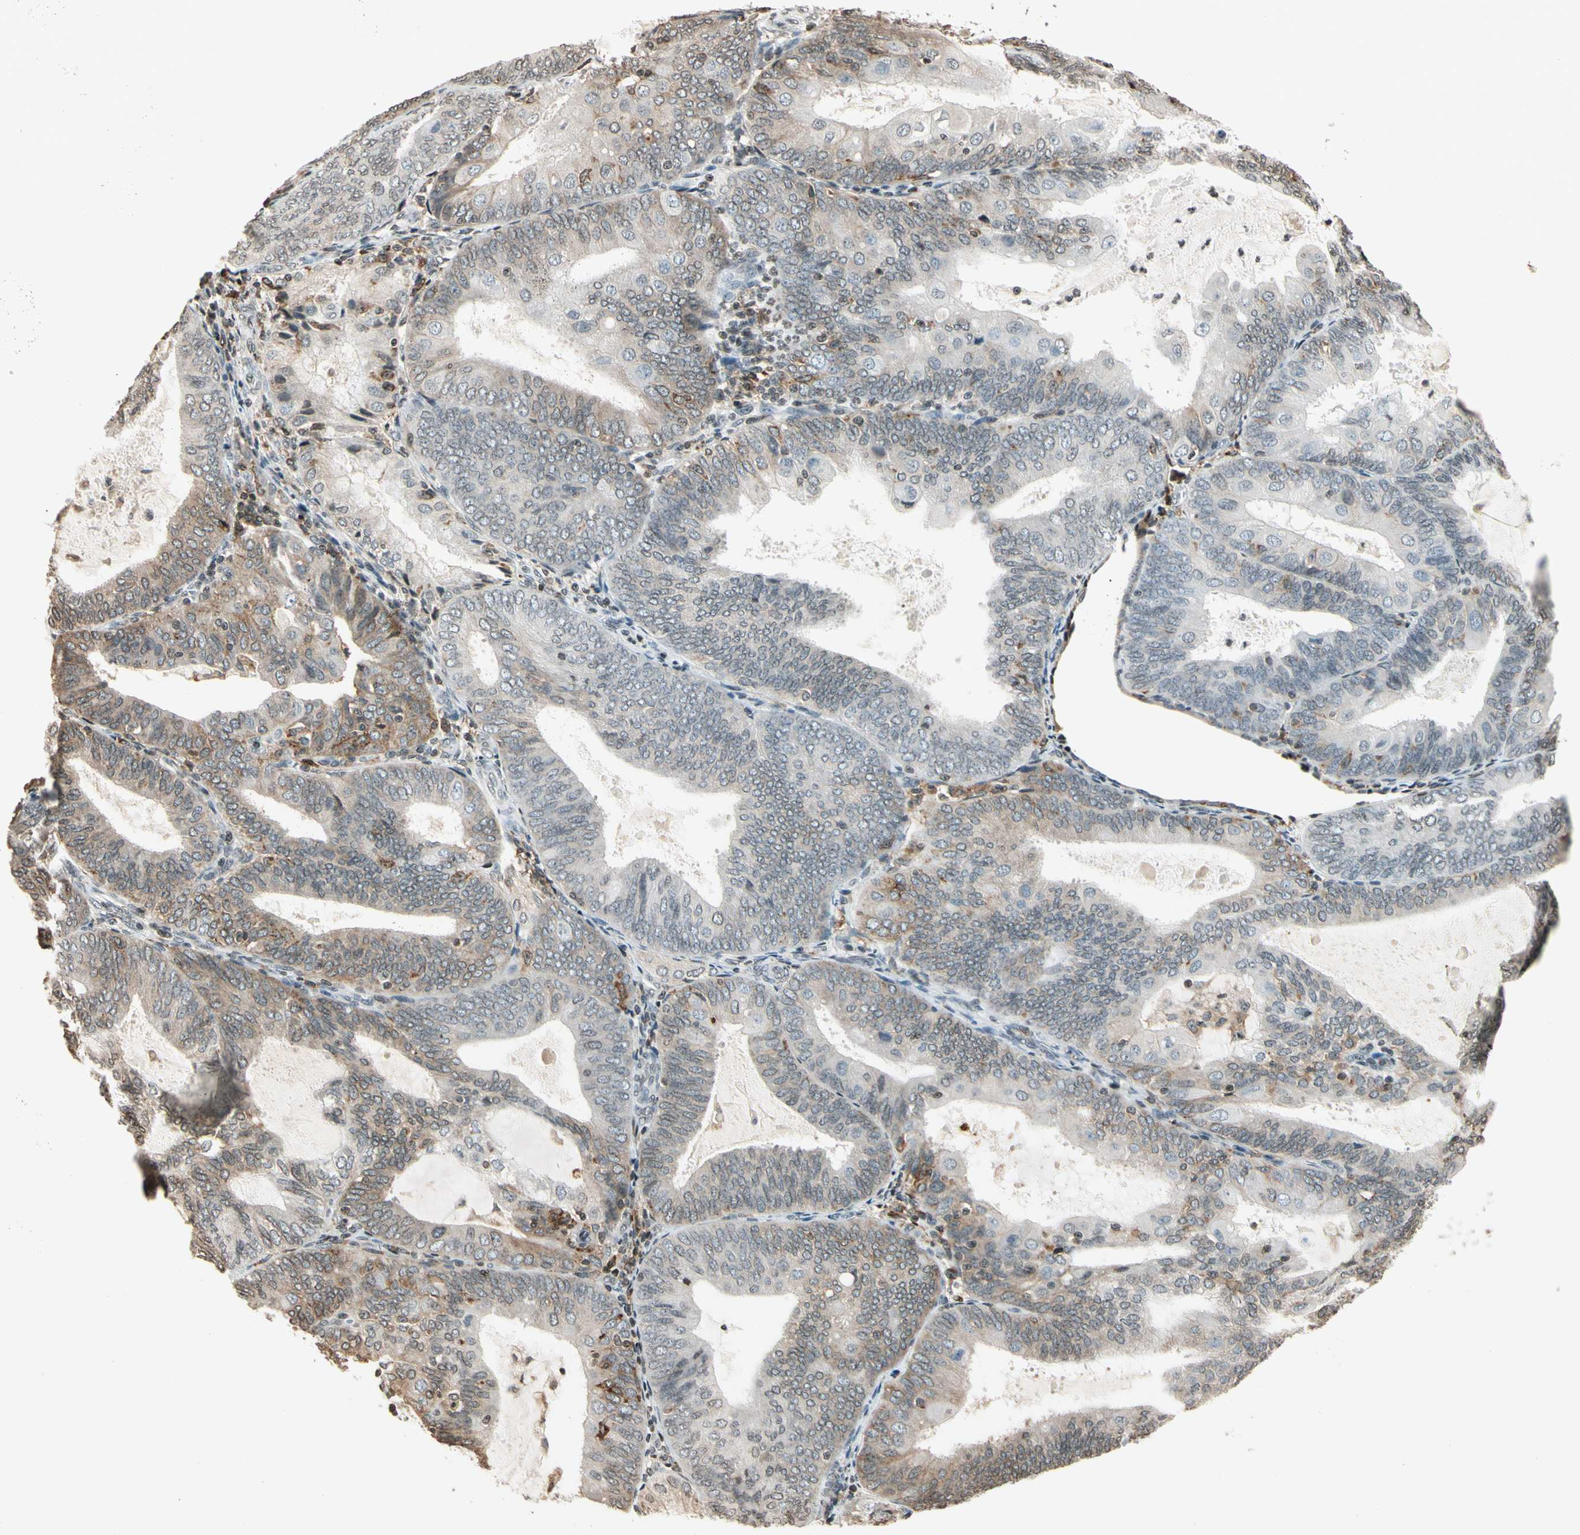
{"staining": {"intensity": "weak", "quantity": "25%-75%", "location": "cytoplasmic/membranous"}, "tissue": "endometrial cancer", "cell_type": "Tumor cells", "image_type": "cancer", "snomed": [{"axis": "morphology", "description": "Adenocarcinoma, NOS"}, {"axis": "topography", "description": "Endometrium"}], "caption": "High-power microscopy captured an IHC histopathology image of endometrial adenocarcinoma, revealing weak cytoplasmic/membranous expression in approximately 25%-75% of tumor cells.", "gene": "FER", "patient": {"sex": "female", "age": 81}}